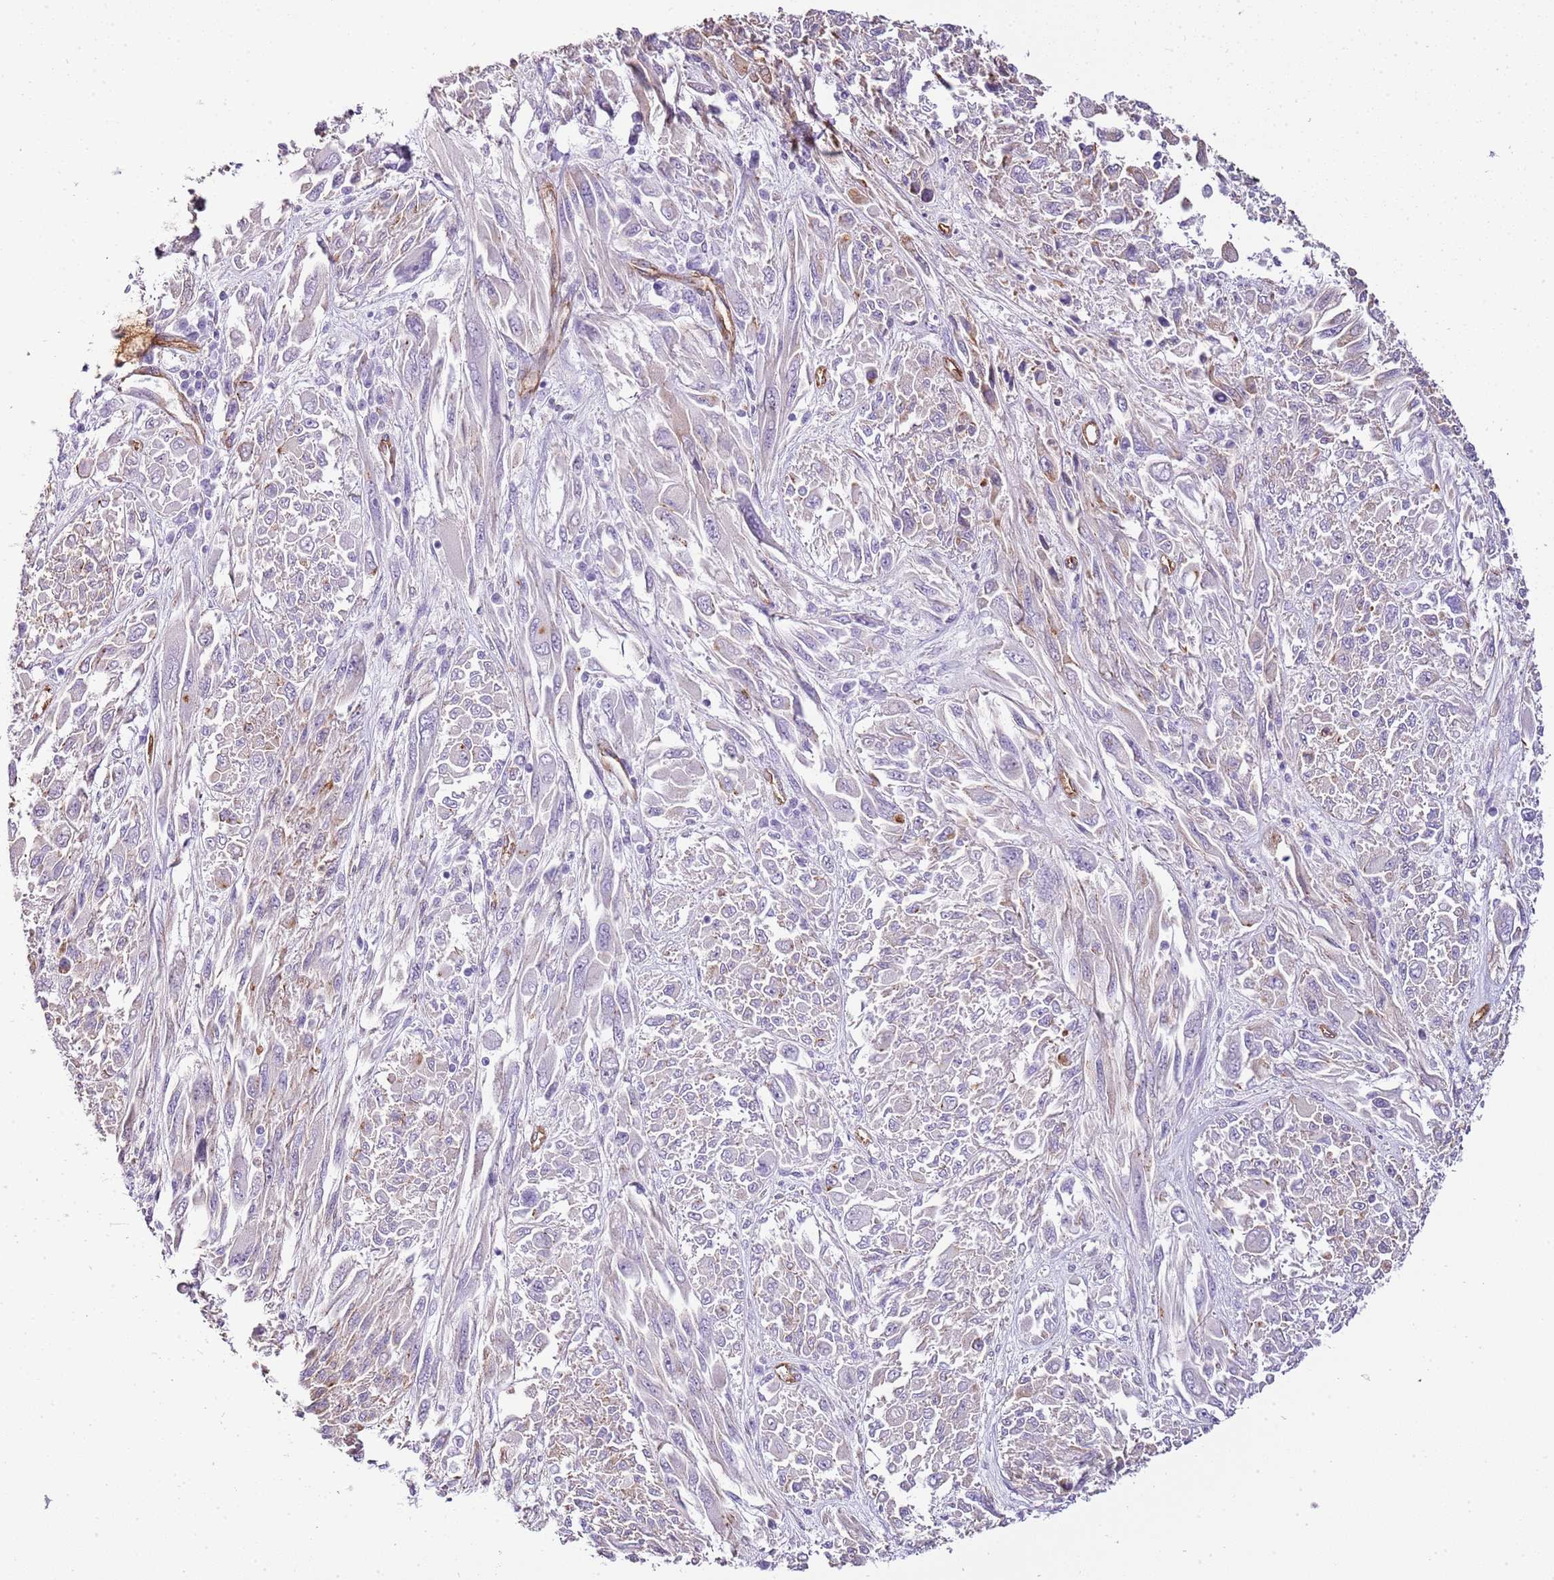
{"staining": {"intensity": "negative", "quantity": "none", "location": "none"}, "tissue": "melanoma", "cell_type": "Tumor cells", "image_type": "cancer", "snomed": [{"axis": "morphology", "description": "Malignant melanoma, NOS"}, {"axis": "topography", "description": "Skin"}], "caption": "Tumor cells show no significant protein expression in malignant melanoma.", "gene": "CTDSPL", "patient": {"sex": "female", "age": 91}}